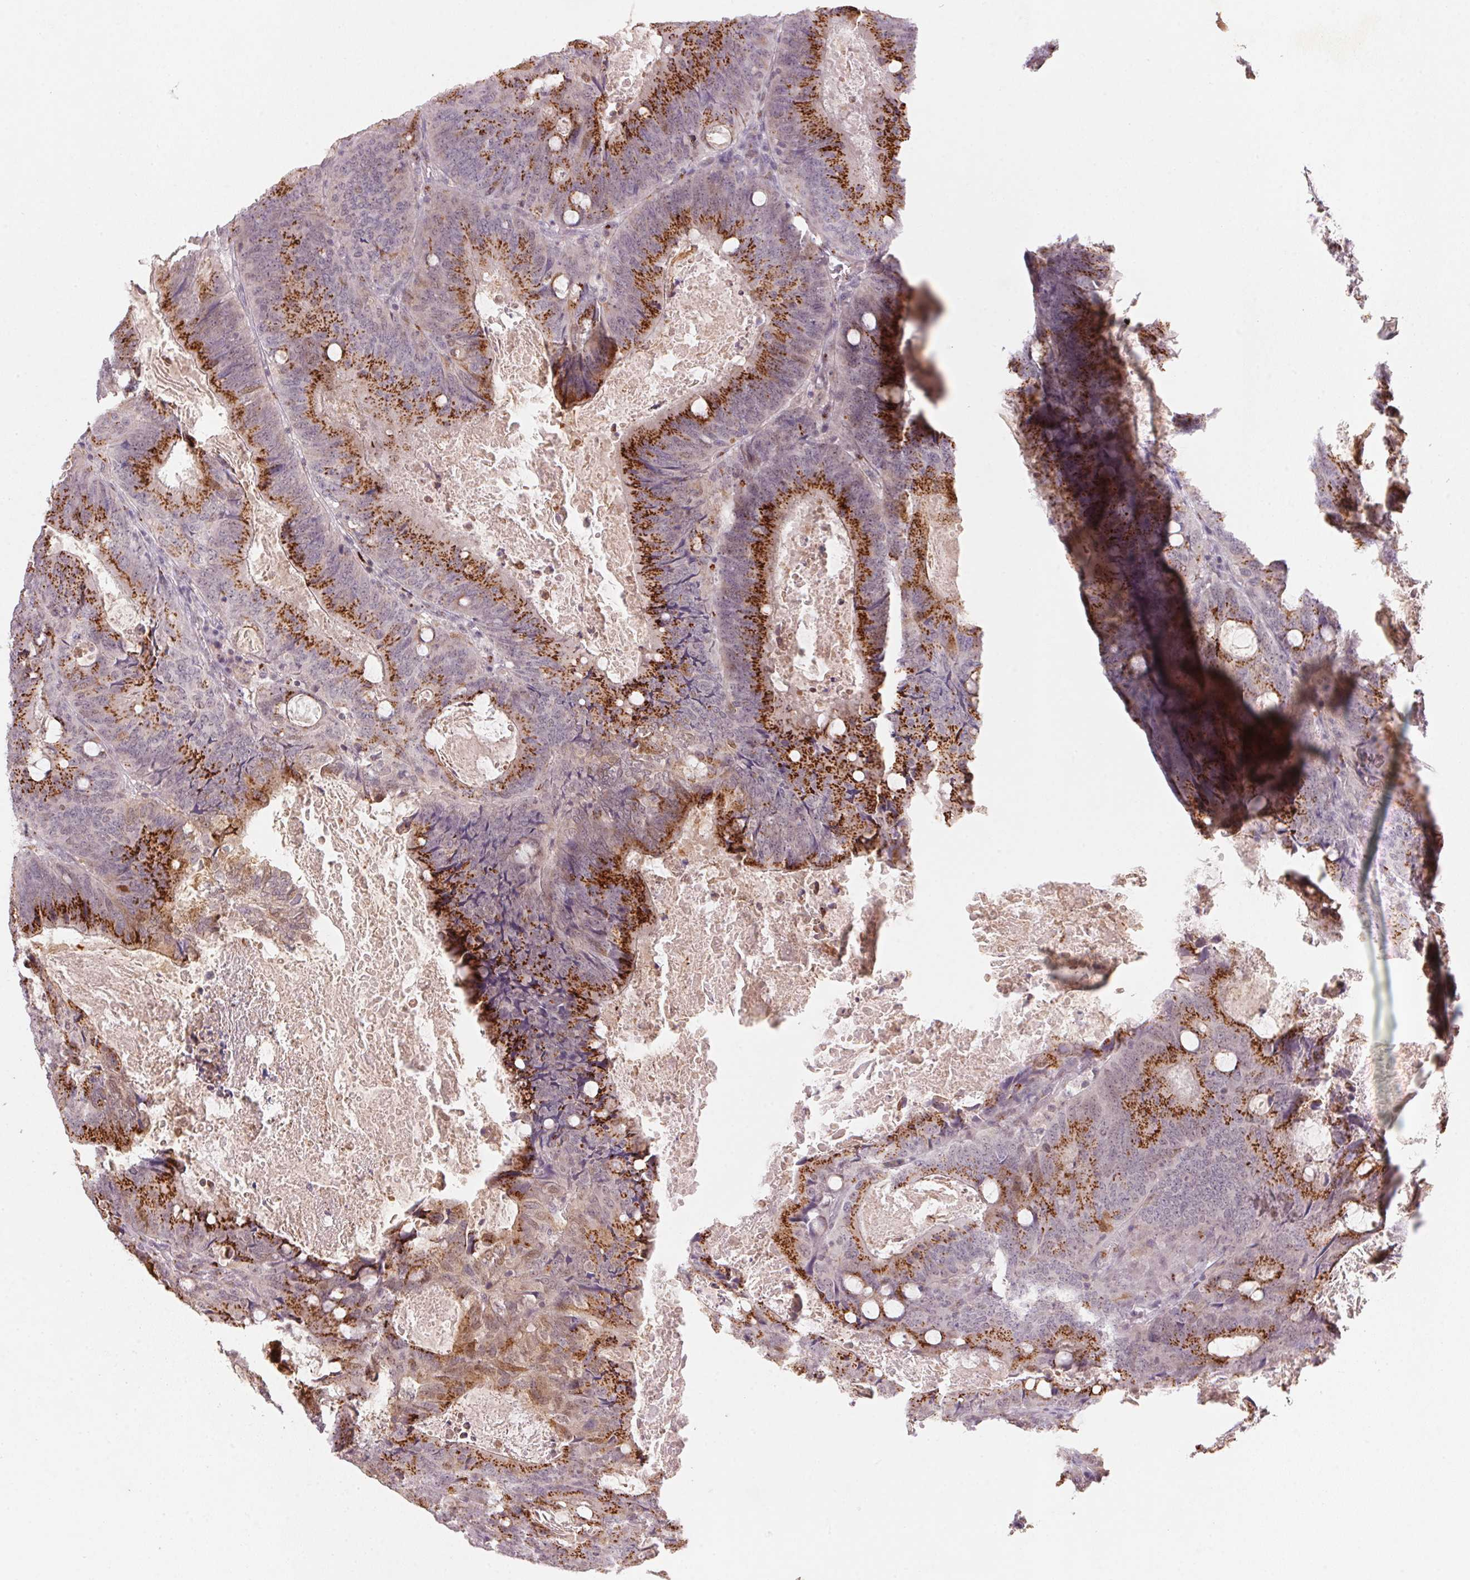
{"staining": {"intensity": "strong", "quantity": ">75%", "location": "cytoplasmic/membranous"}, "tissue": "colorectal cancer", "cell_type": "Tumor cells", "image_type": "cancer", "snomed": [{"axis": "morphology", "description": "Adenocarcinoma, NOS"}, {"axis": "topography", "description": "Colon"}], "caption": "Immunohistochemistry (IHC) of human colorectal cancer (adenocarcinoma) demonstrates high levels of strong cytoplasmic/membranous staining in approximately >75% of tumor cells. (DAB IHC, brown staining for protein, blue staining for nuclei).", "gene": "RAB22A", "patient": {"sex": "male", "age": 67}}